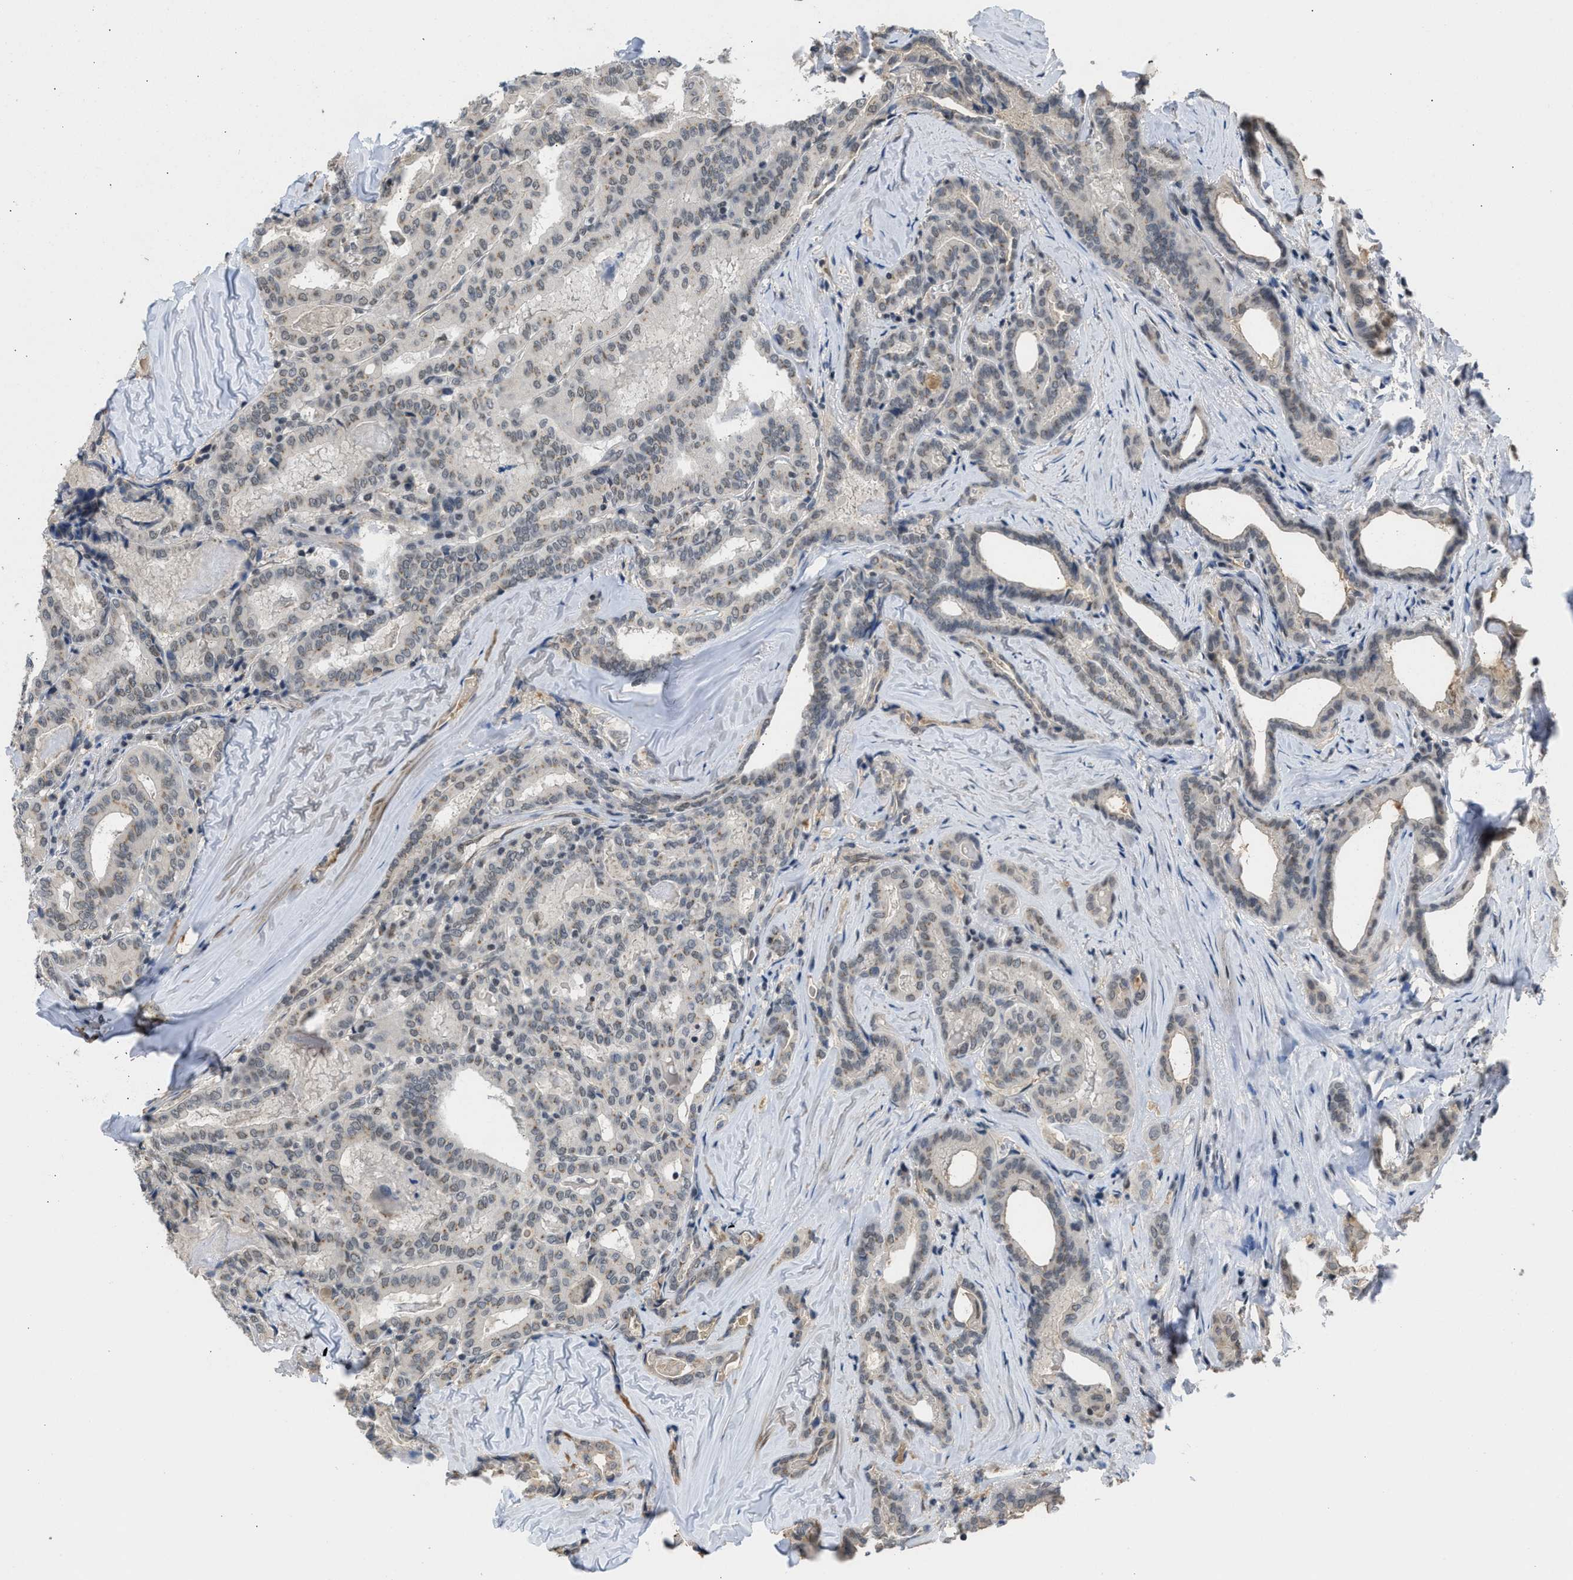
{"staining": {"intensity": "weak", "quantity": "<25%", "location": "cytoplasmic/membranous,nuclear"}, "tissue": "thyroid cancer", "cell_type": "Tumor cells", "image_type": "cancer", "snomed": [{"axis": "morphology", "description": "Papillary adenocarcinoma, NOS"}, {"axis": "topography", "description": "Thyroid gland"}], "caption": "Tumor cells are negative for protein expression in human thyroid papillary adenocarcinoma.", "gene": "TERF2IP", "patient": {"sex": "female", "age": 42}}